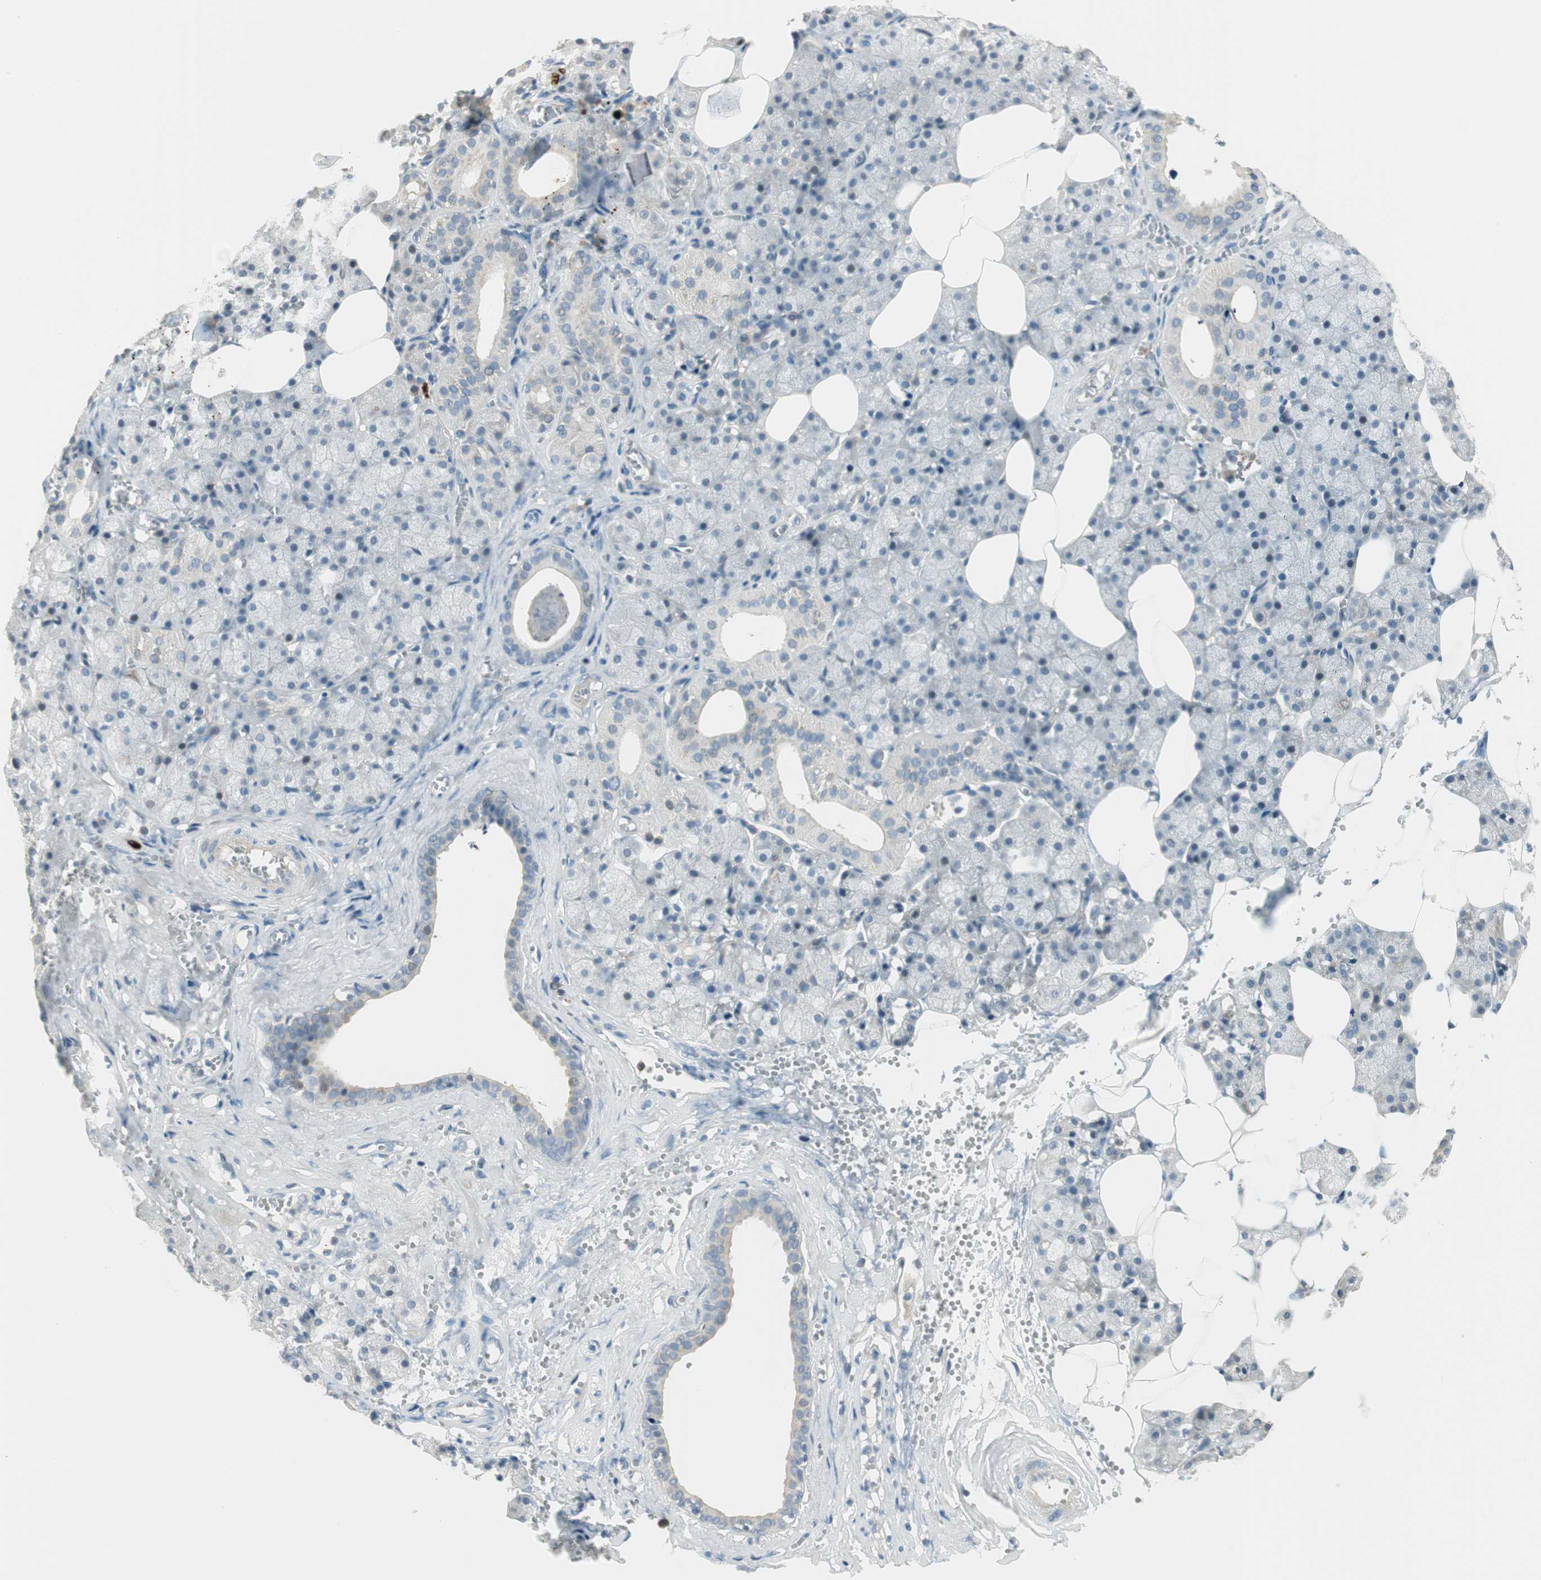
{"staining": {"intensity": "negative", "quantity": "none", "location": "none"}, "tissue": "salivary gland", "cell_type": "Glandular cells", "image_type": "normal", "snomed": [{"axis": "morphology", "description": "Normal tissue, NOS"}, {"axis": "topography", "description": "Salivary gland"}], "caption": "Immunohistochemistry (IHC) image of unremarkable salivary gland stained for a protein (brown), which demonstrates no expression in glandular cells. Brightfield microscopy of IHC stained with DAB (3,3'-diaminobenzidine) (brown) and hematoxylin (blue), captured at high magnification.", "gene": "PCDHB15", "patient": {"sex": "male", "age": 62}}